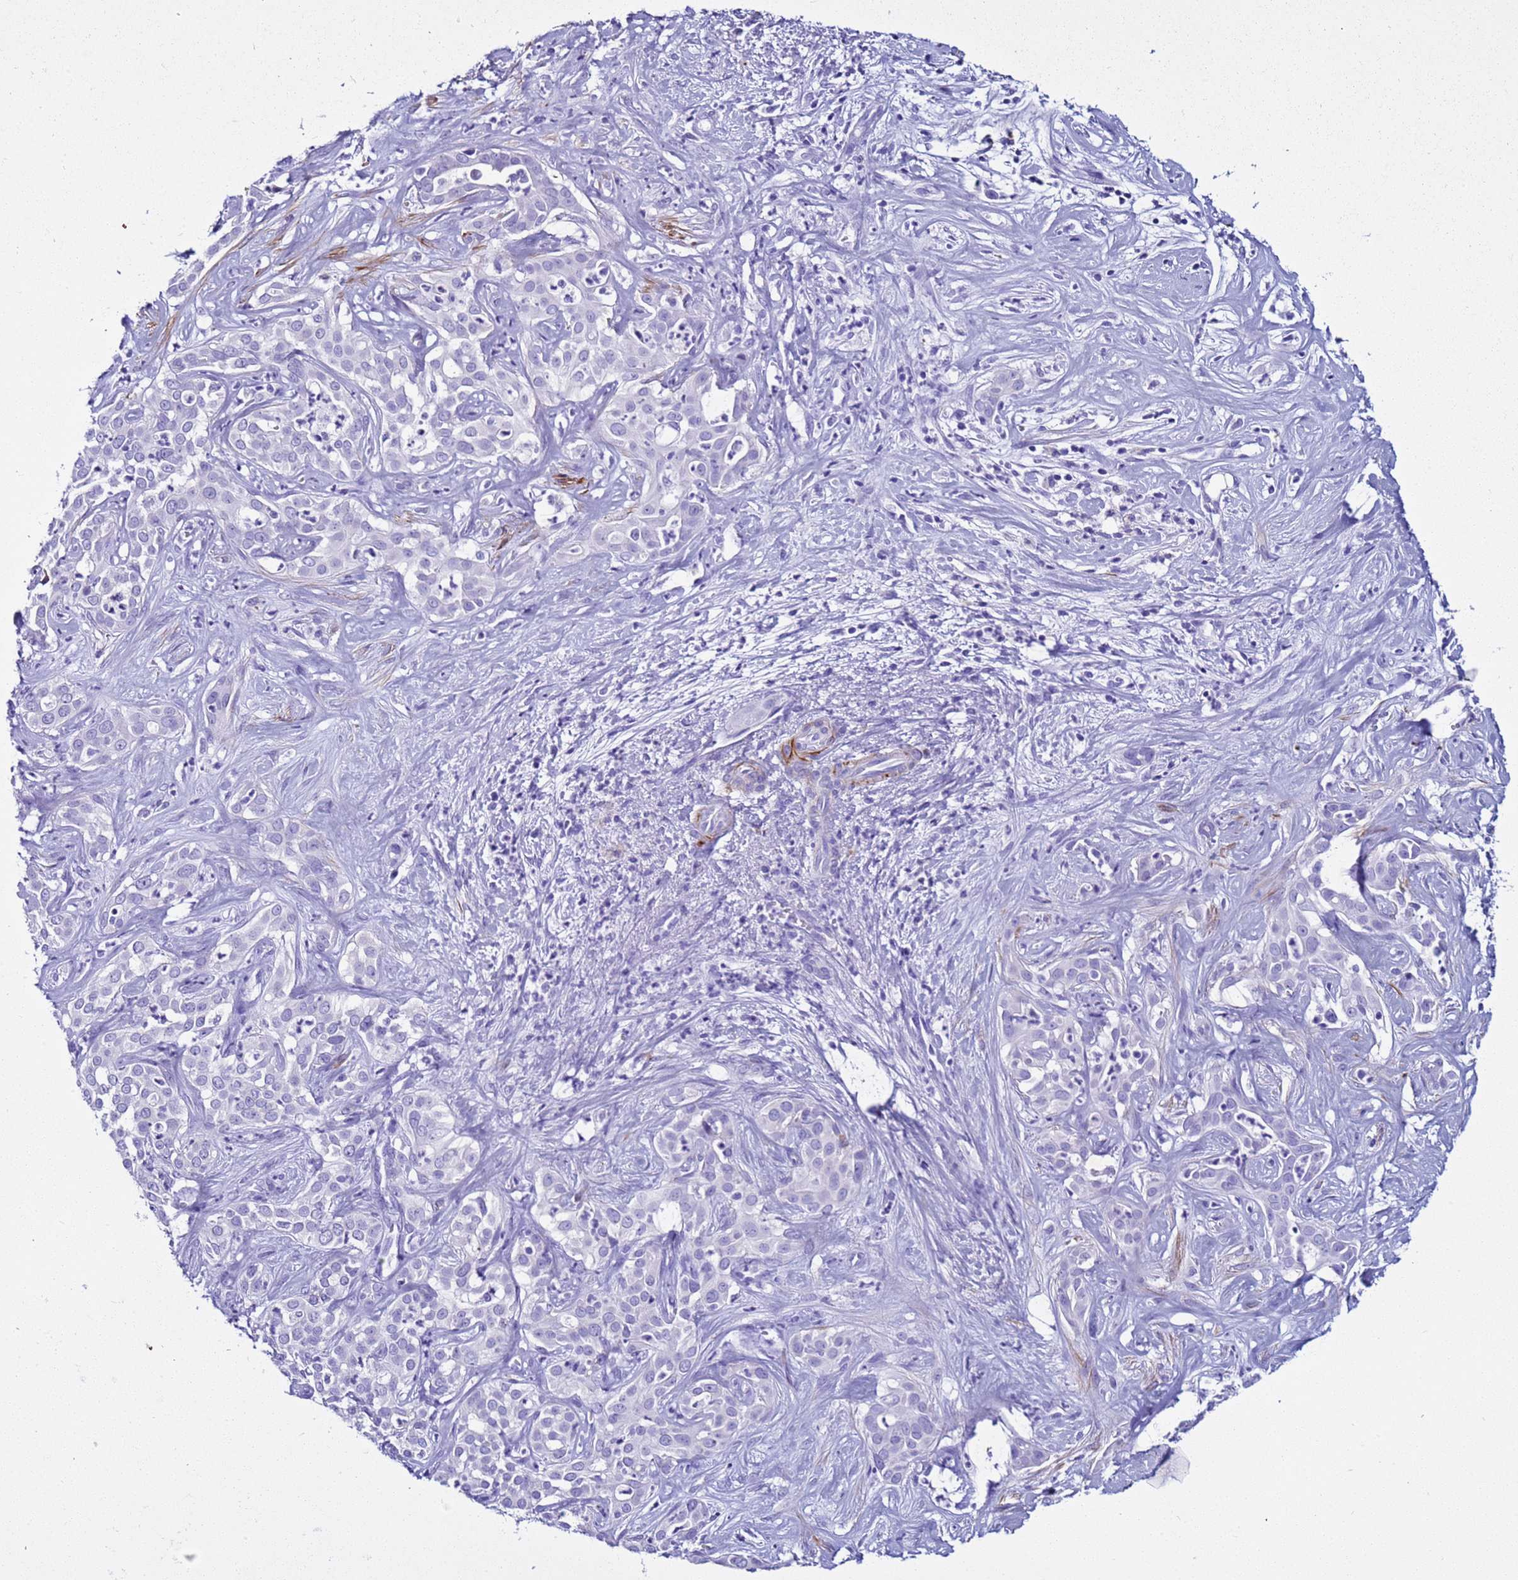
{"staining": {"intensity": "negative", "quantity": "none", "location": "none"}, "tissue": "liver cancer", "cell_type": "Tumor cells", "image_type": "cancer", "snomed": [{"axis": "morphology", "description": "Cholangiocarcinoma"}, {"axis": "topography", "description": "Liver"}], "caption": "There is no significant staining in tumor cells of liver cholangiocarcinoma.", "gene": "LCMT1", "patient": {"sex": "male", "age": 67}}